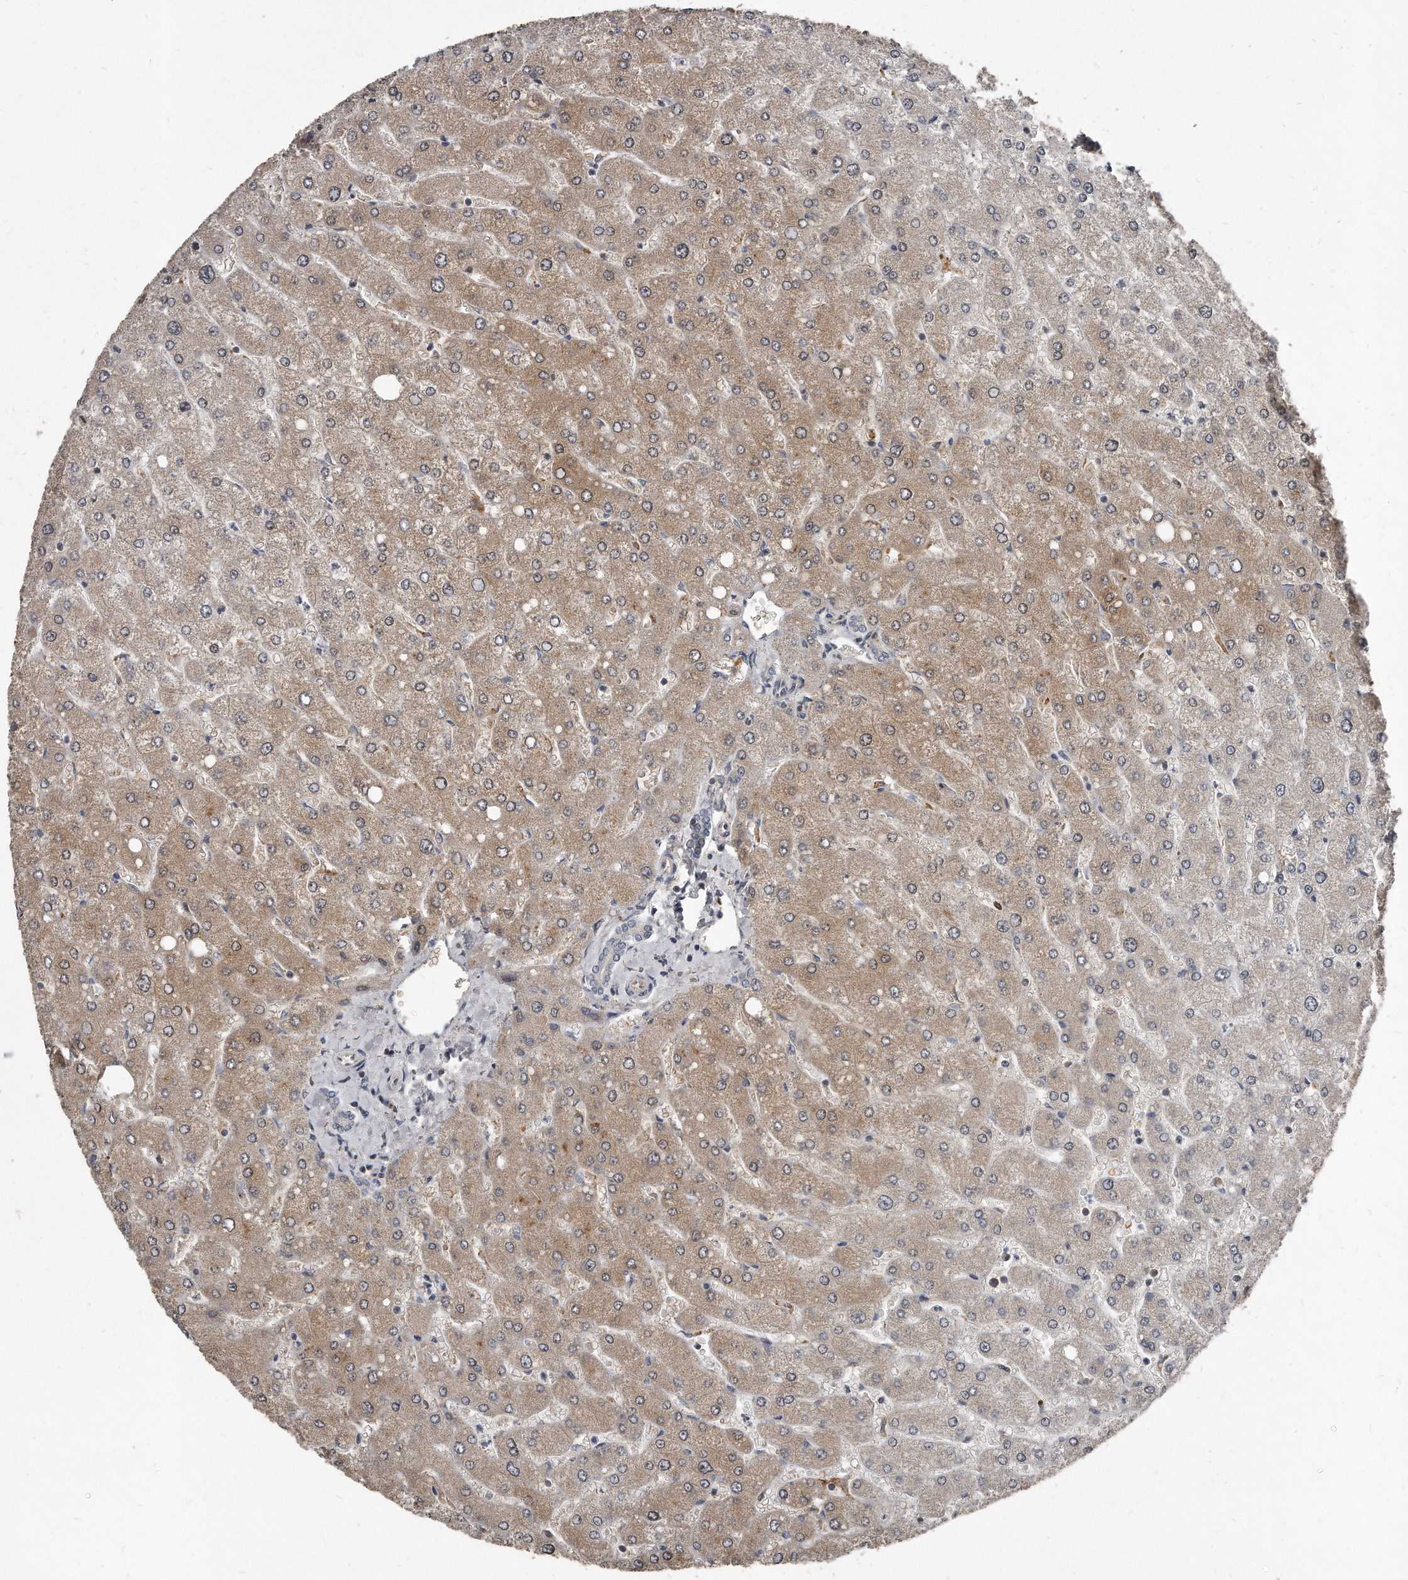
{"staining": {"intensity": "negative", "quantity": "none", "location": "none"}, "tissue": "liver", "cell_type": "Cholangiocytes", "image_type": "normal", "snomed": [{"axis": "morphology", "description": "Normal tissue, NOS"}, {"axis": "topography", "description": "Liver"}], "caption": "Immunohistochemical staining of normal liver displays no significant expression in cholangiocytes.", "gene": "GCH1", "patient": {"sex": "male", "age": 55}}